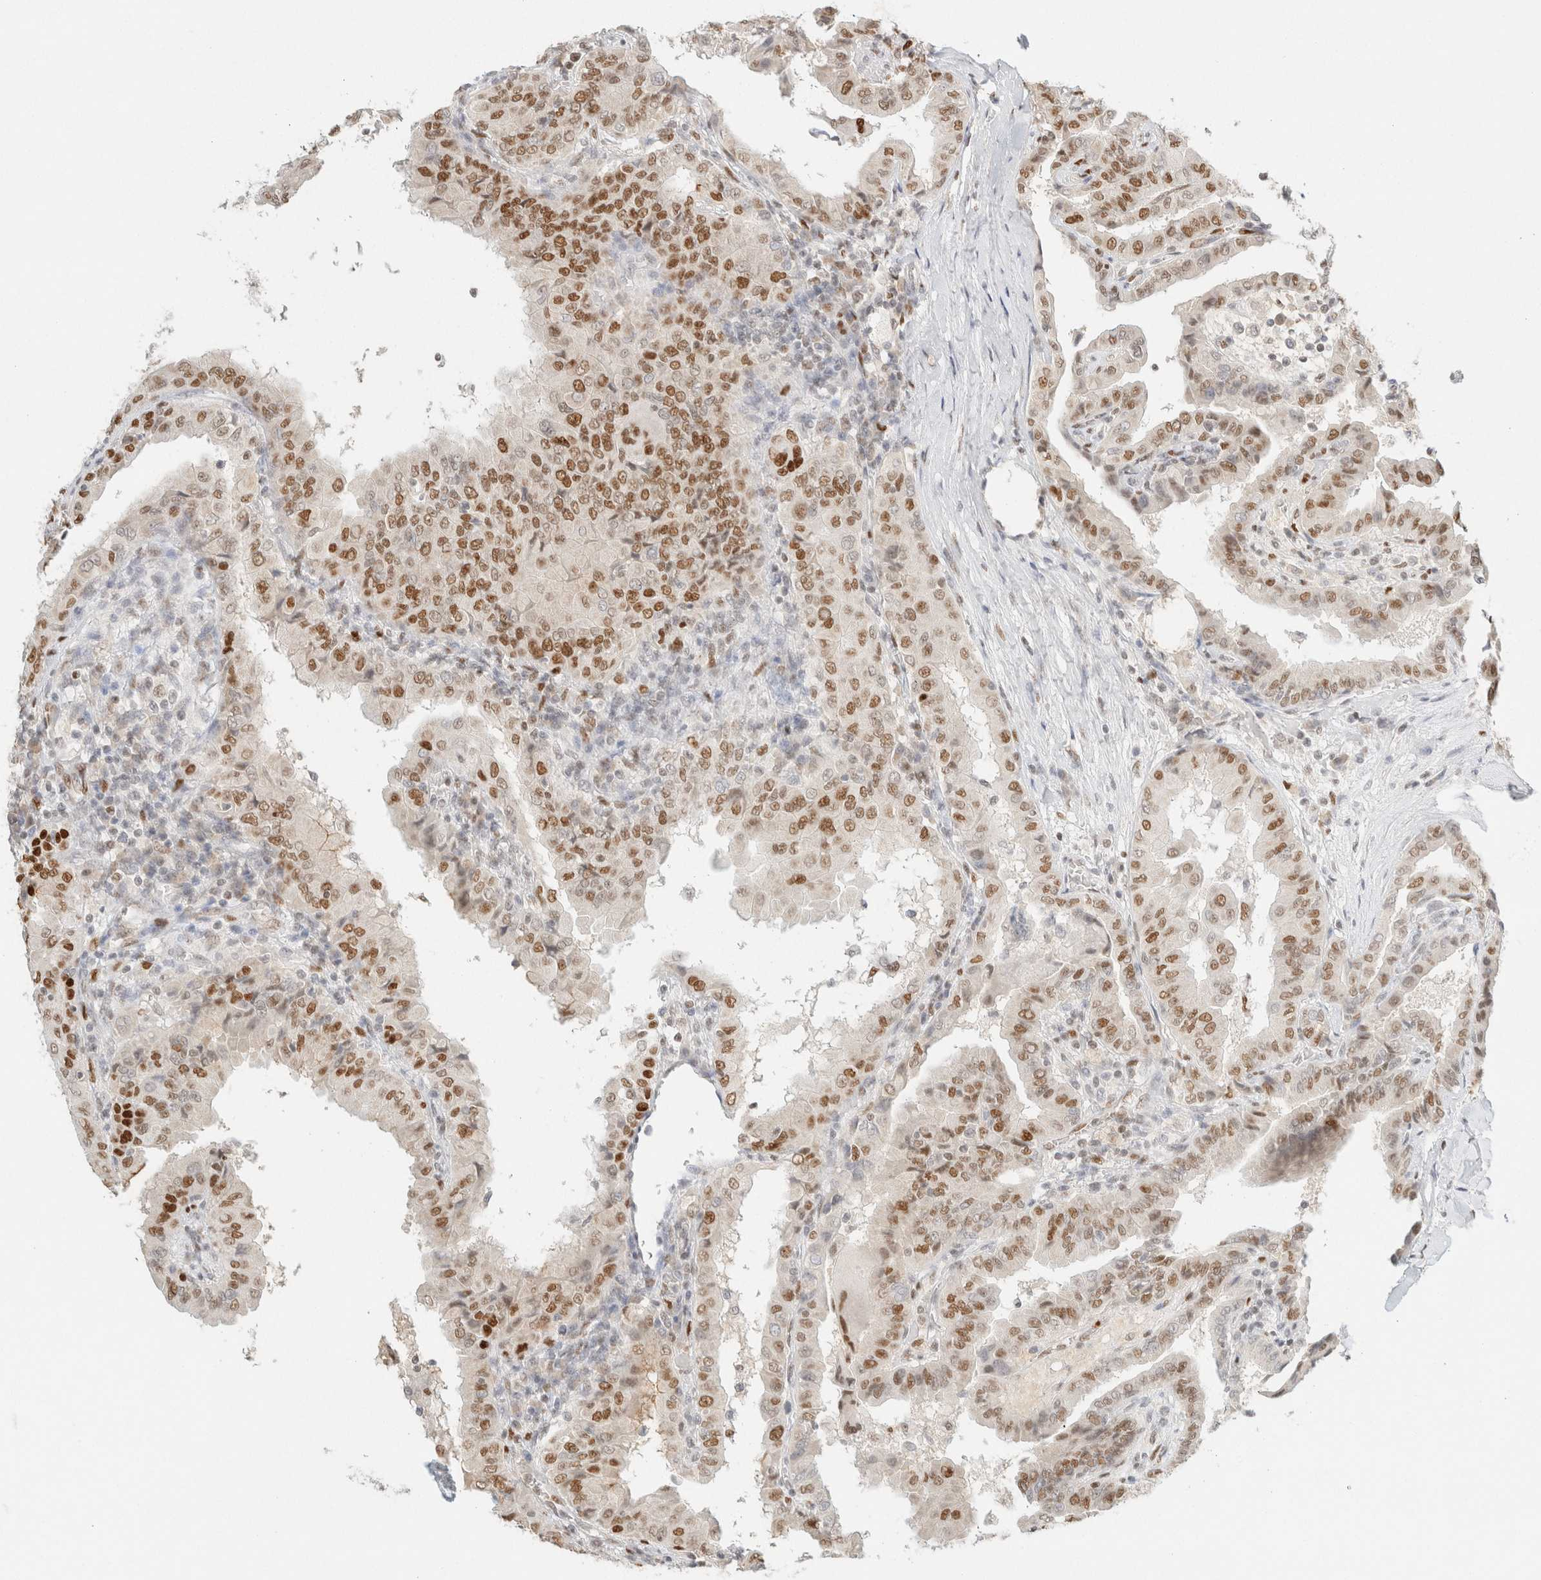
{"staining": {"intensity": "moderate", "quantity": ">75%", "location": "nuclear"}, "tissue": "thyroid cancer", "cell_type": "Tumor cells", "image_type": "cancer", "snomed": [{"axis": "morphology", "description": "Papillary adenocarcinoma, NOS"}, {"axis": "topography", "description": "Thyroid gland"}], "caption": "IHC image of thyroid cancer (papillary adenocarcinoma) stained for a protein (brown), which demonstrates medium levels of moderate nuclear staining in approximately >75% of tumor cells.", "gene": "DDB2", "patient": {"sex": "male", "age": 33}}